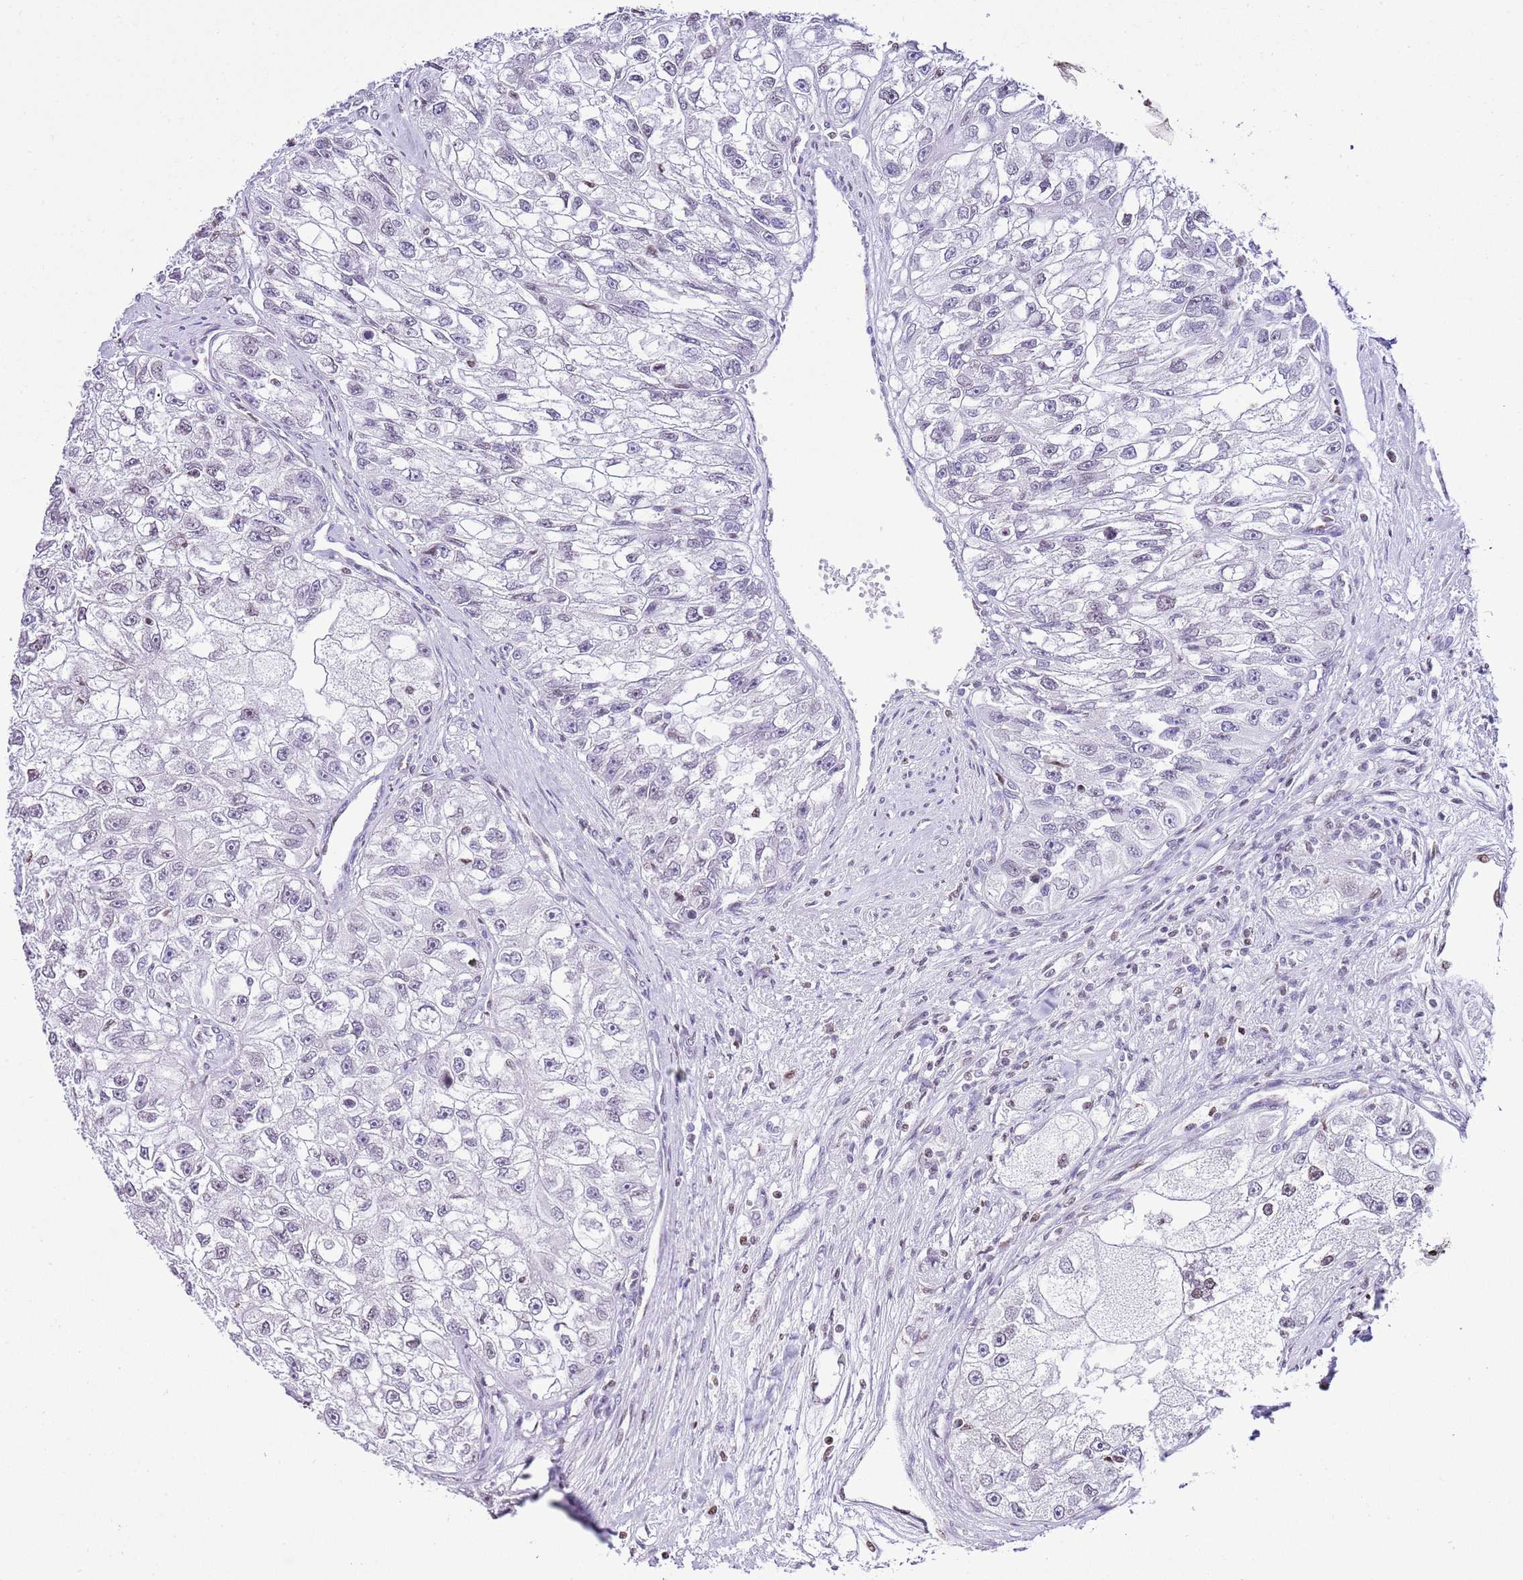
{"staining": {"intensity": "negative", "quantity": "none", "location": "none"}, "tissue": "renal cancer", "cell_type": "Tumor cells", "image_type": "cancer", "snomed": [{"axis": "morphology", "description": "Adenocarcinoma, NOS"}, {"axis": "topography", "description": "Kidney"}], "caption": "An image of human renal cancer (adenocarcinoma) is negative for staining in tumor cells. Nuclei are stained in blue.", "gene": "PRR15", "patient": {"sex": "male", "age": 63}}